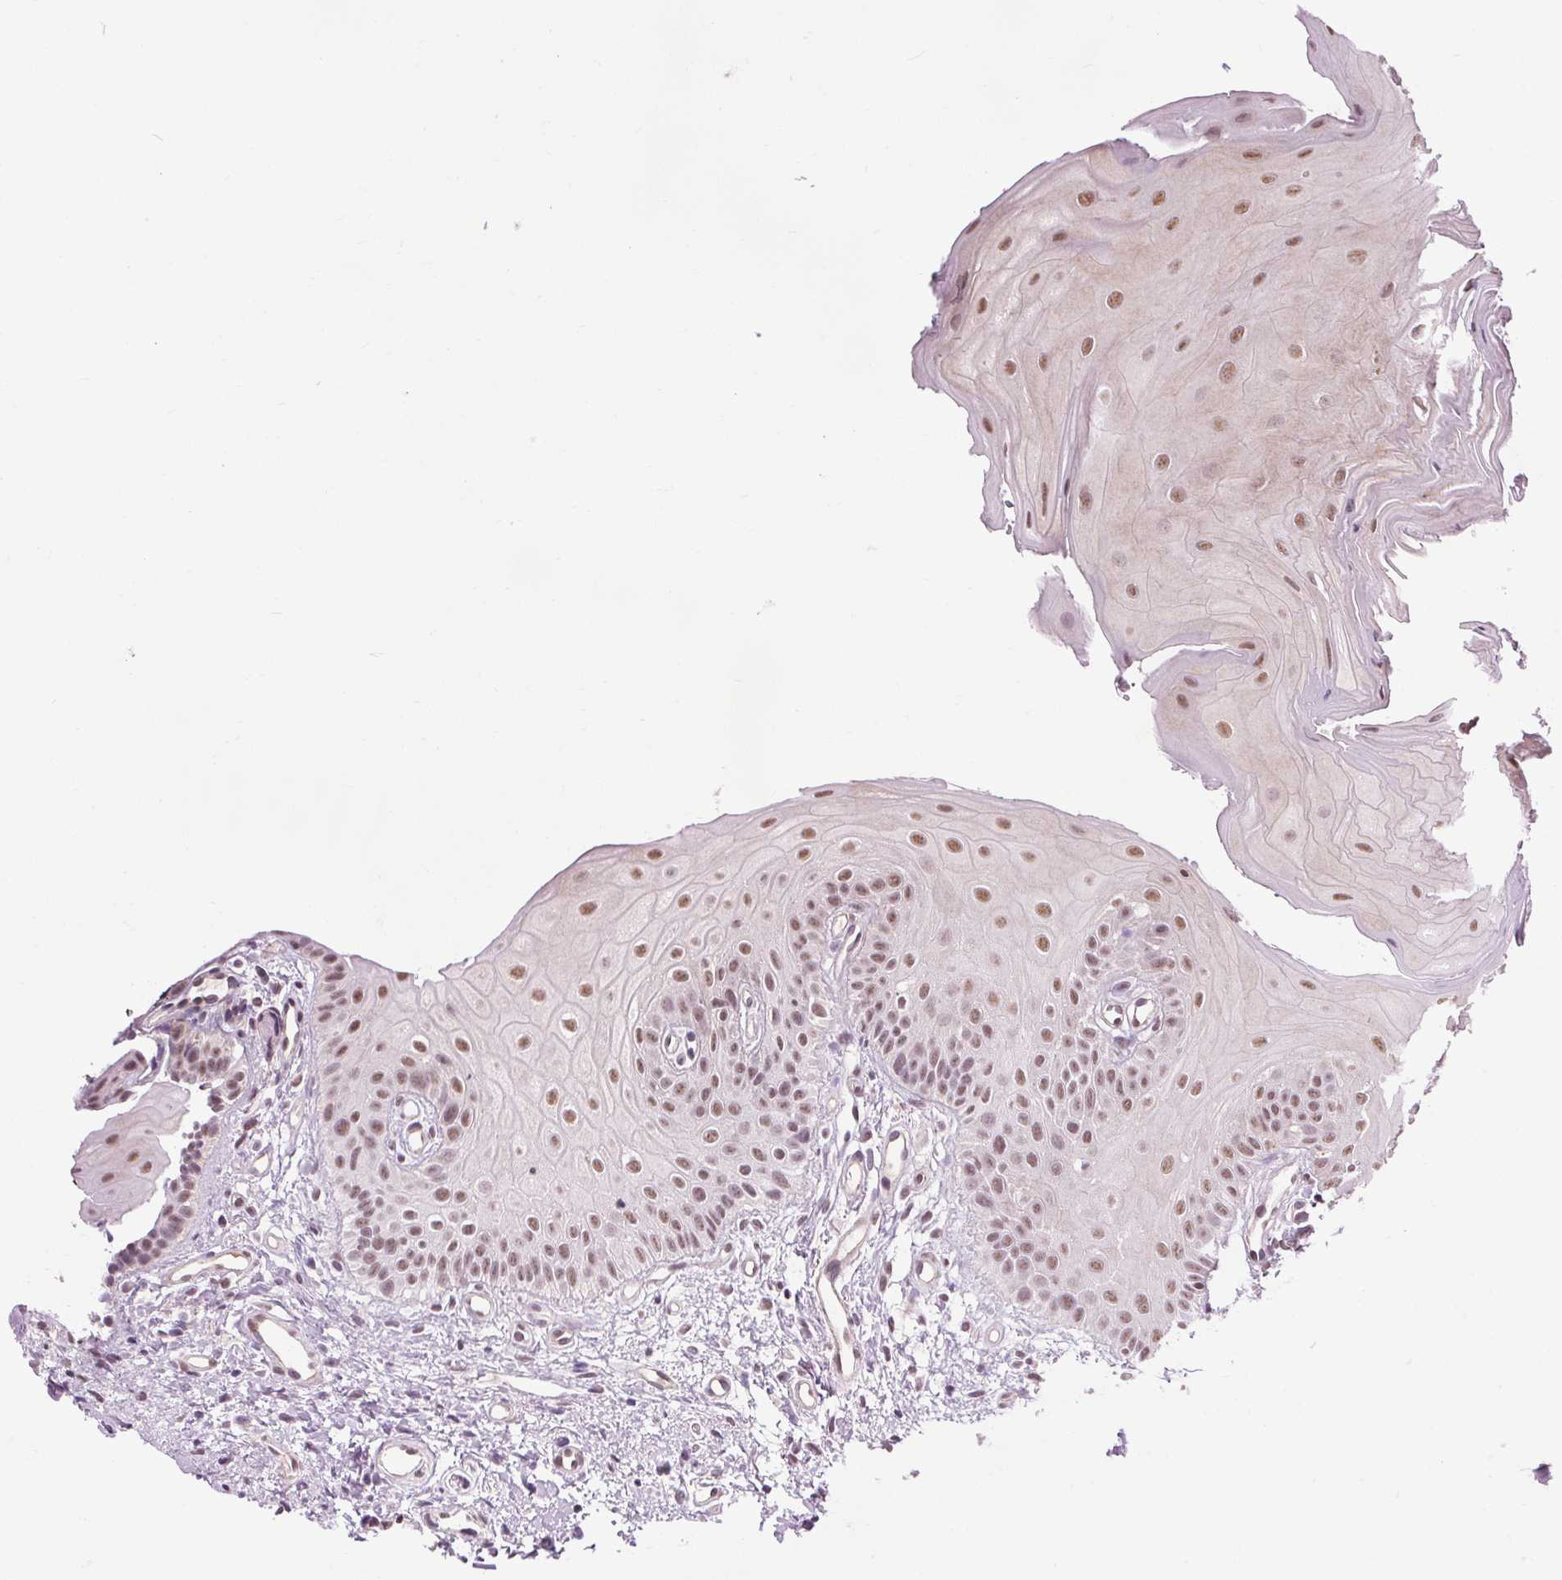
{"staining": {"intensity": "moderate", "quantity": ">75%", "location": "nuclear"}, "tissue": "oral mucosa", "cell_type": "Squamous epithelial cells", "image_type": "normal", "snomed": [{"axis": "morphology", "description": "Normal tissue, NOS"}, {"axis": "topography", "description": "Oral tissue"}], "caption": "Immunohistochemical staining of normal oral mucosa demonstrates >75% levels of moderate nuclear protein positivity in approximately >75% of squamous epithelial cells. (DAB = brown stain, brightfield microscopy at high magnification).", "gene": "CEBPA", "patient": {"sex": "female", "age": 73}}